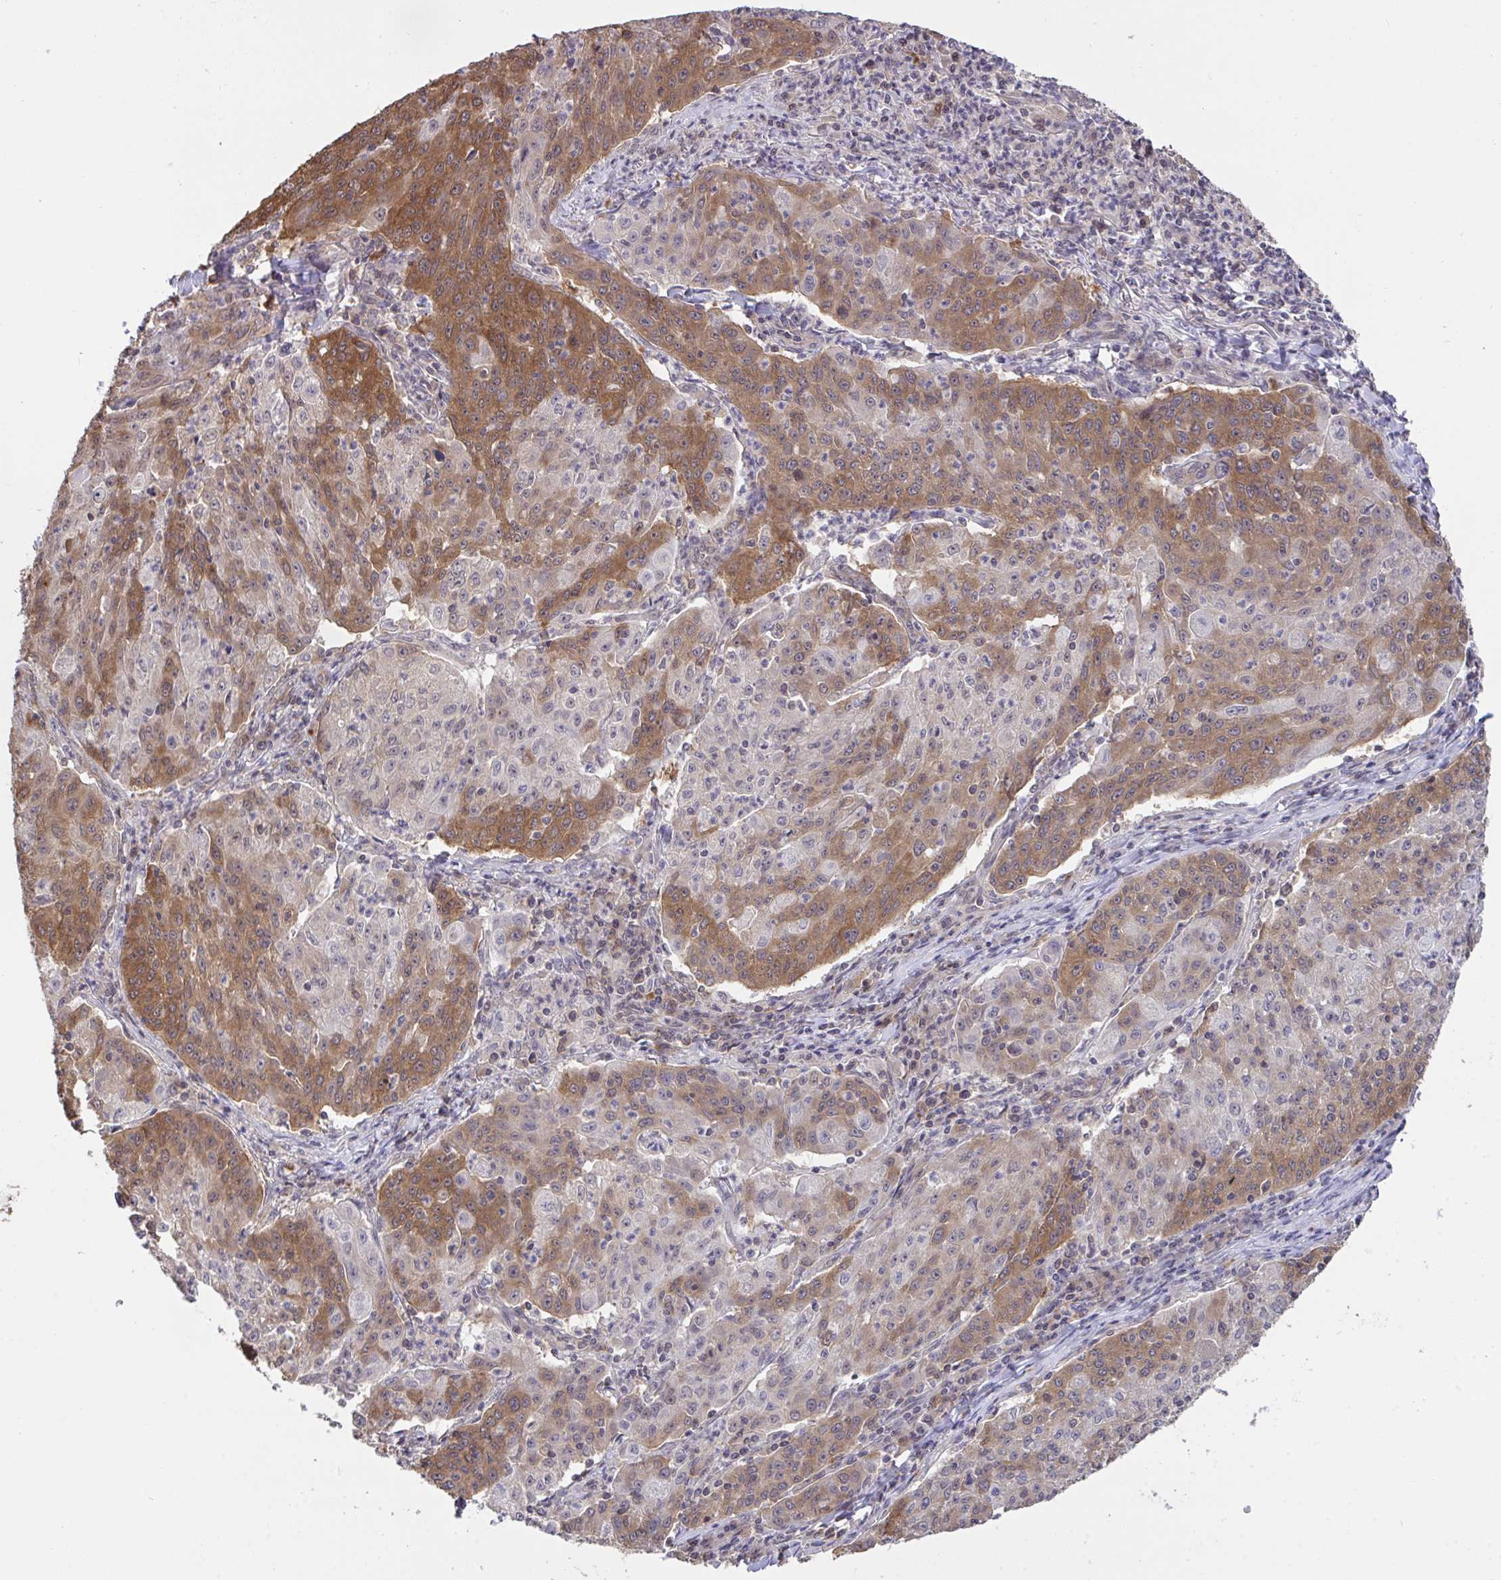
{"staining": {"intensity": "moderate", "quantity": "25%-75%", "location": "cytoplasmic/membranous"}, "tissue": "lung cancer", "cell_type": "Tumor cells", "image_type": "cancer", "snomed": [{"axis": "morphology", "description": "Squamous cell carcinoma, NOS"}, {"axis": "morphology", "description": "Squamous cell carcinoma, metastatic, NOS"}, {"axis": "topography", "description": "Bronchus"}, {"axis": "topography", "description": "Lung"}], "caption": "Immunohistochemical staining of human lung cancer displays medium levels of moderate cytoplasmic/membranous protein positivity in about 25%-75% of tumor cells.", "gene": "C12orf57", "patient": {"sex": "male", "age": 62}}